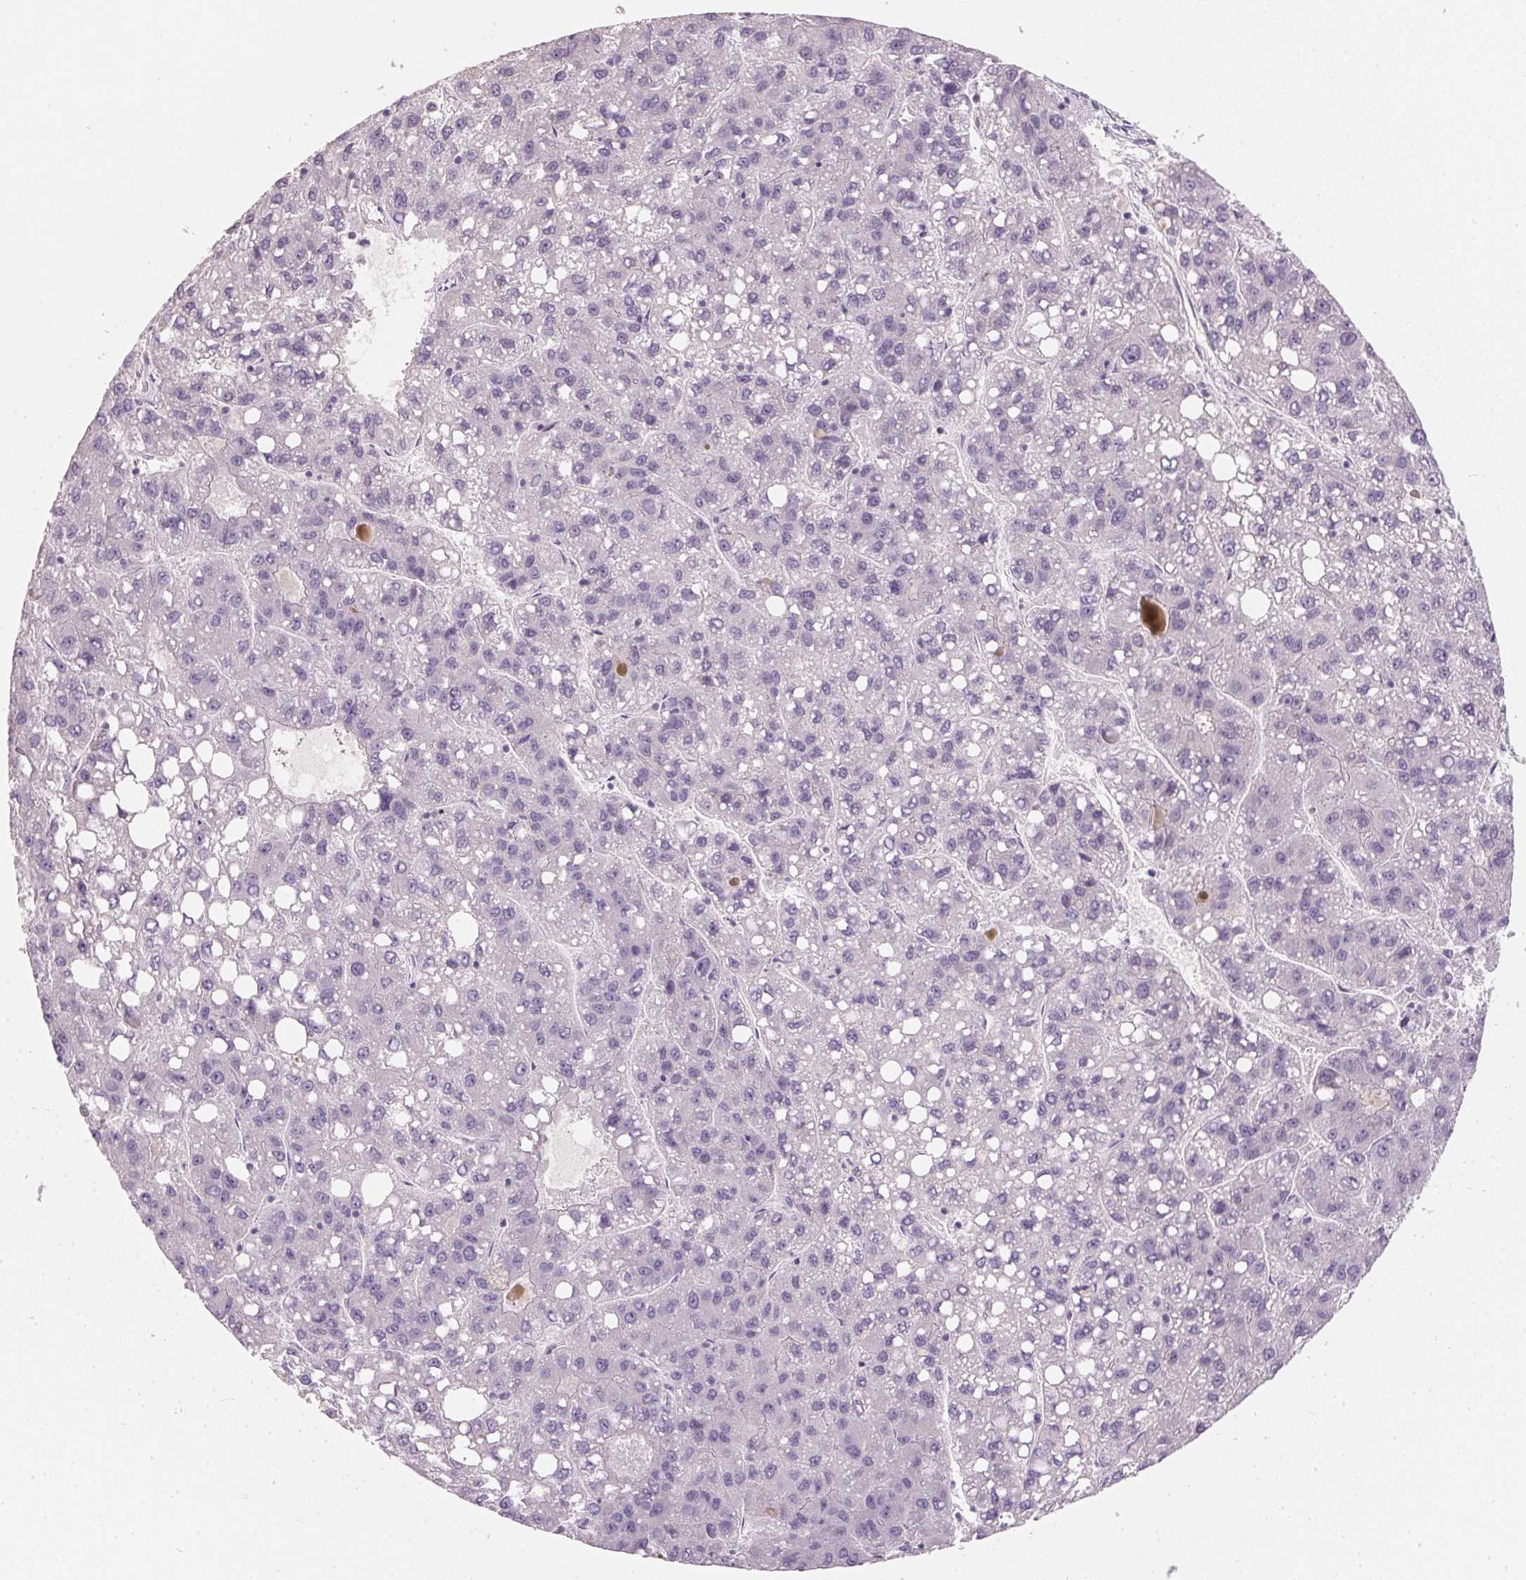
{"staining": {"intensity": "negative", "quantity": "none", "location": "none"}, "tissue": "liver cancer", "cell_type": "Tumor cells", "image_type": "cancer", "snomed": [{"axis": "morphology", "description": "Carcinoma, Hepatocellular, NOS"}, {"axis": "topography", "description": "Liver"}], "caption": "Tumor cells are negative for brown protein staining in liver hepatocellular carcinoma.", "gene": "HSD17B1", "patient": {"sex": "female", "age": 82}}